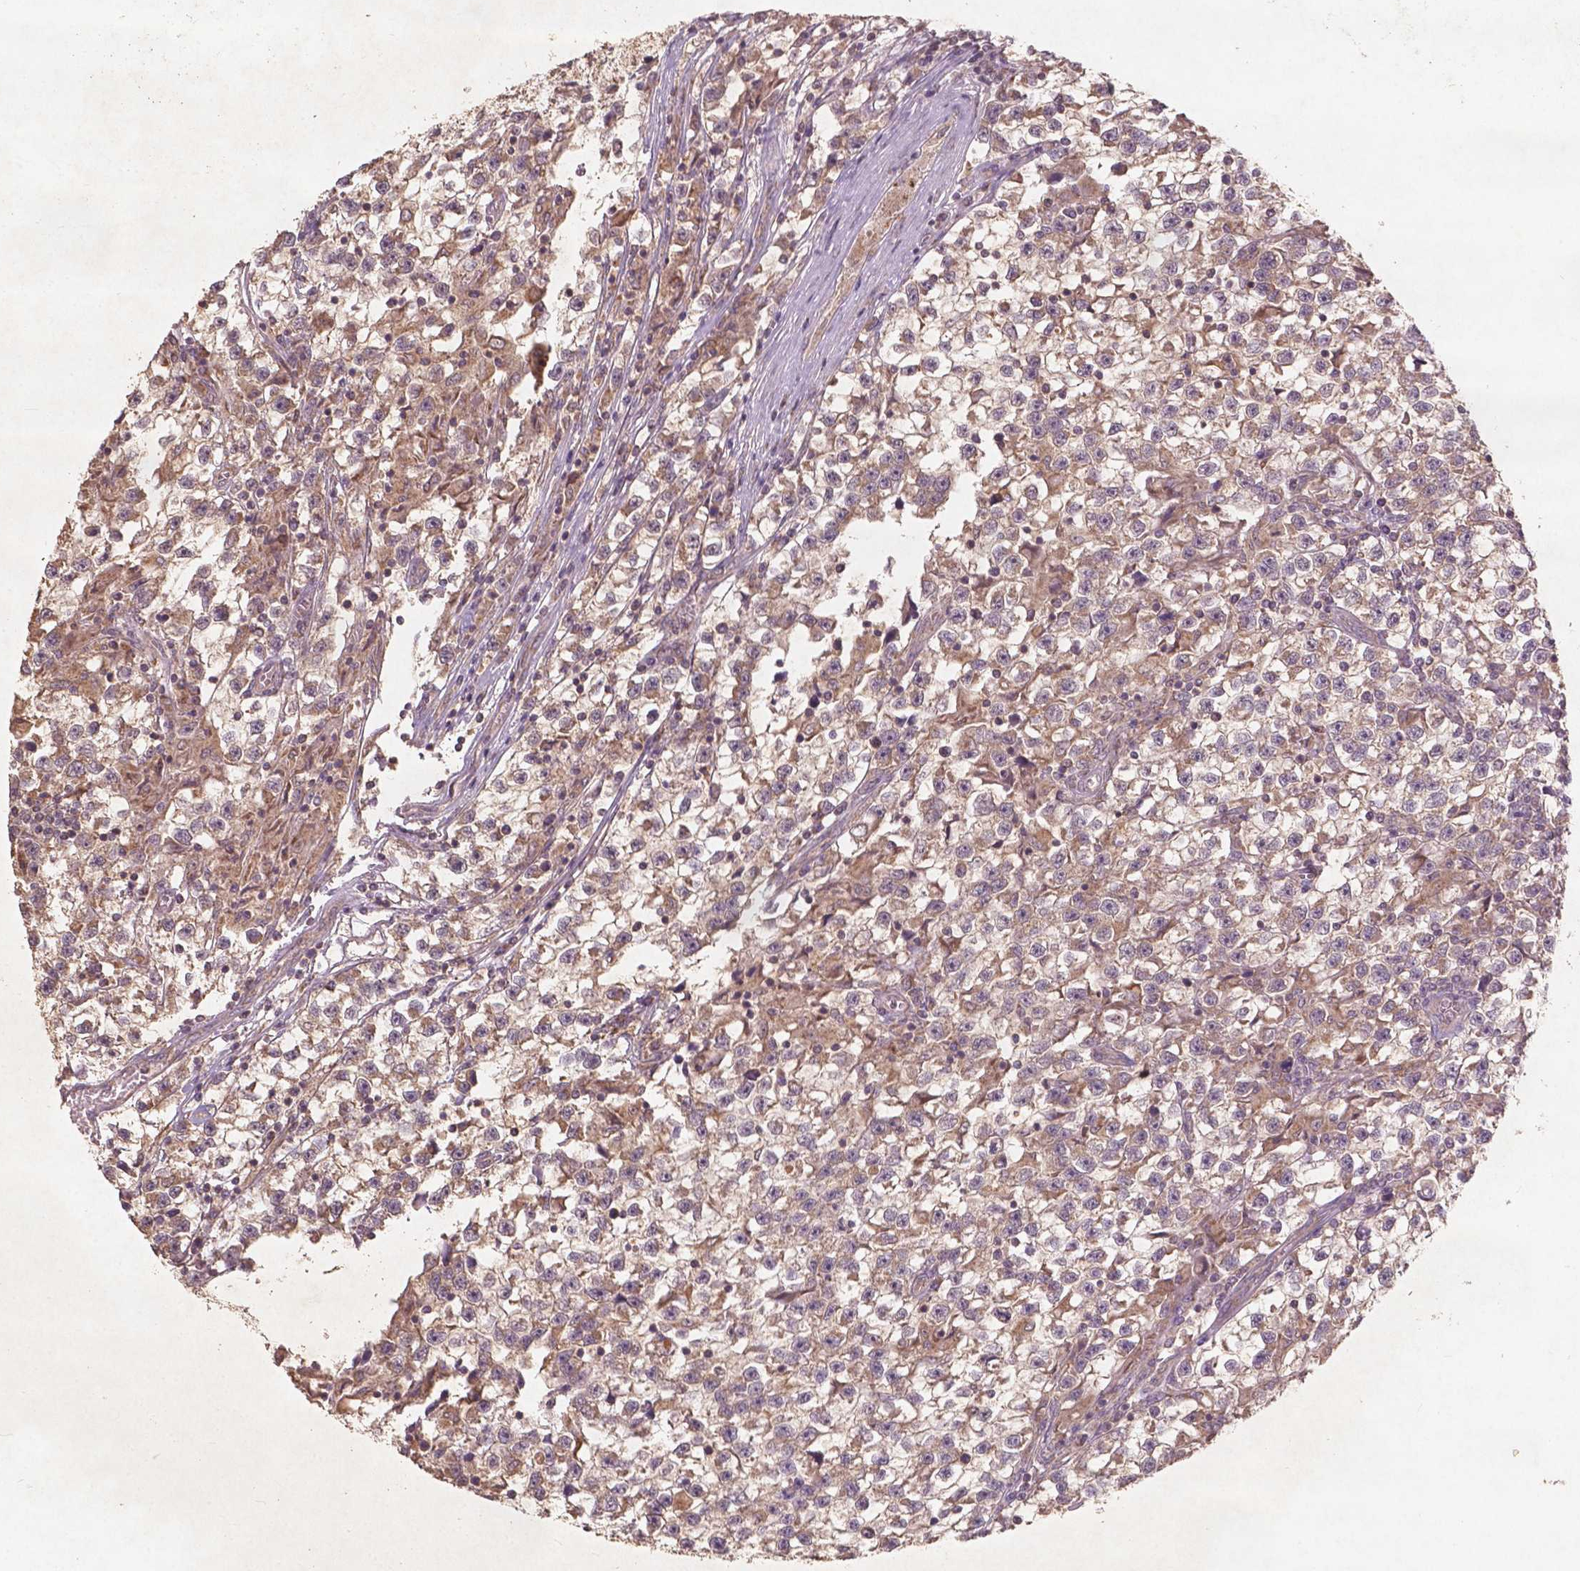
{"staining": {"intensity": "moderate", "quantity": "25%-75%", "location": "cytoplasmic/membranous"}, "tissue": "testis cancer", "cell_type": "Tumor cells", "image_type": "cancer", "snomed": [{"axis": "morphology", "description": "Seminoma, NOS"}, {"axis": "topography", "description": "Testis"}], "caption": "Immunohistochemistry (IHC) micrograph of human seminoma (testis) stained for a protein (brown), which displays medium levels of moderate cytoplasmic/membranous staining in about 25%-75% of tumor cells.", "gene": "ST6GALNAC5", "patient": {"sex": "male", "age": 31}}